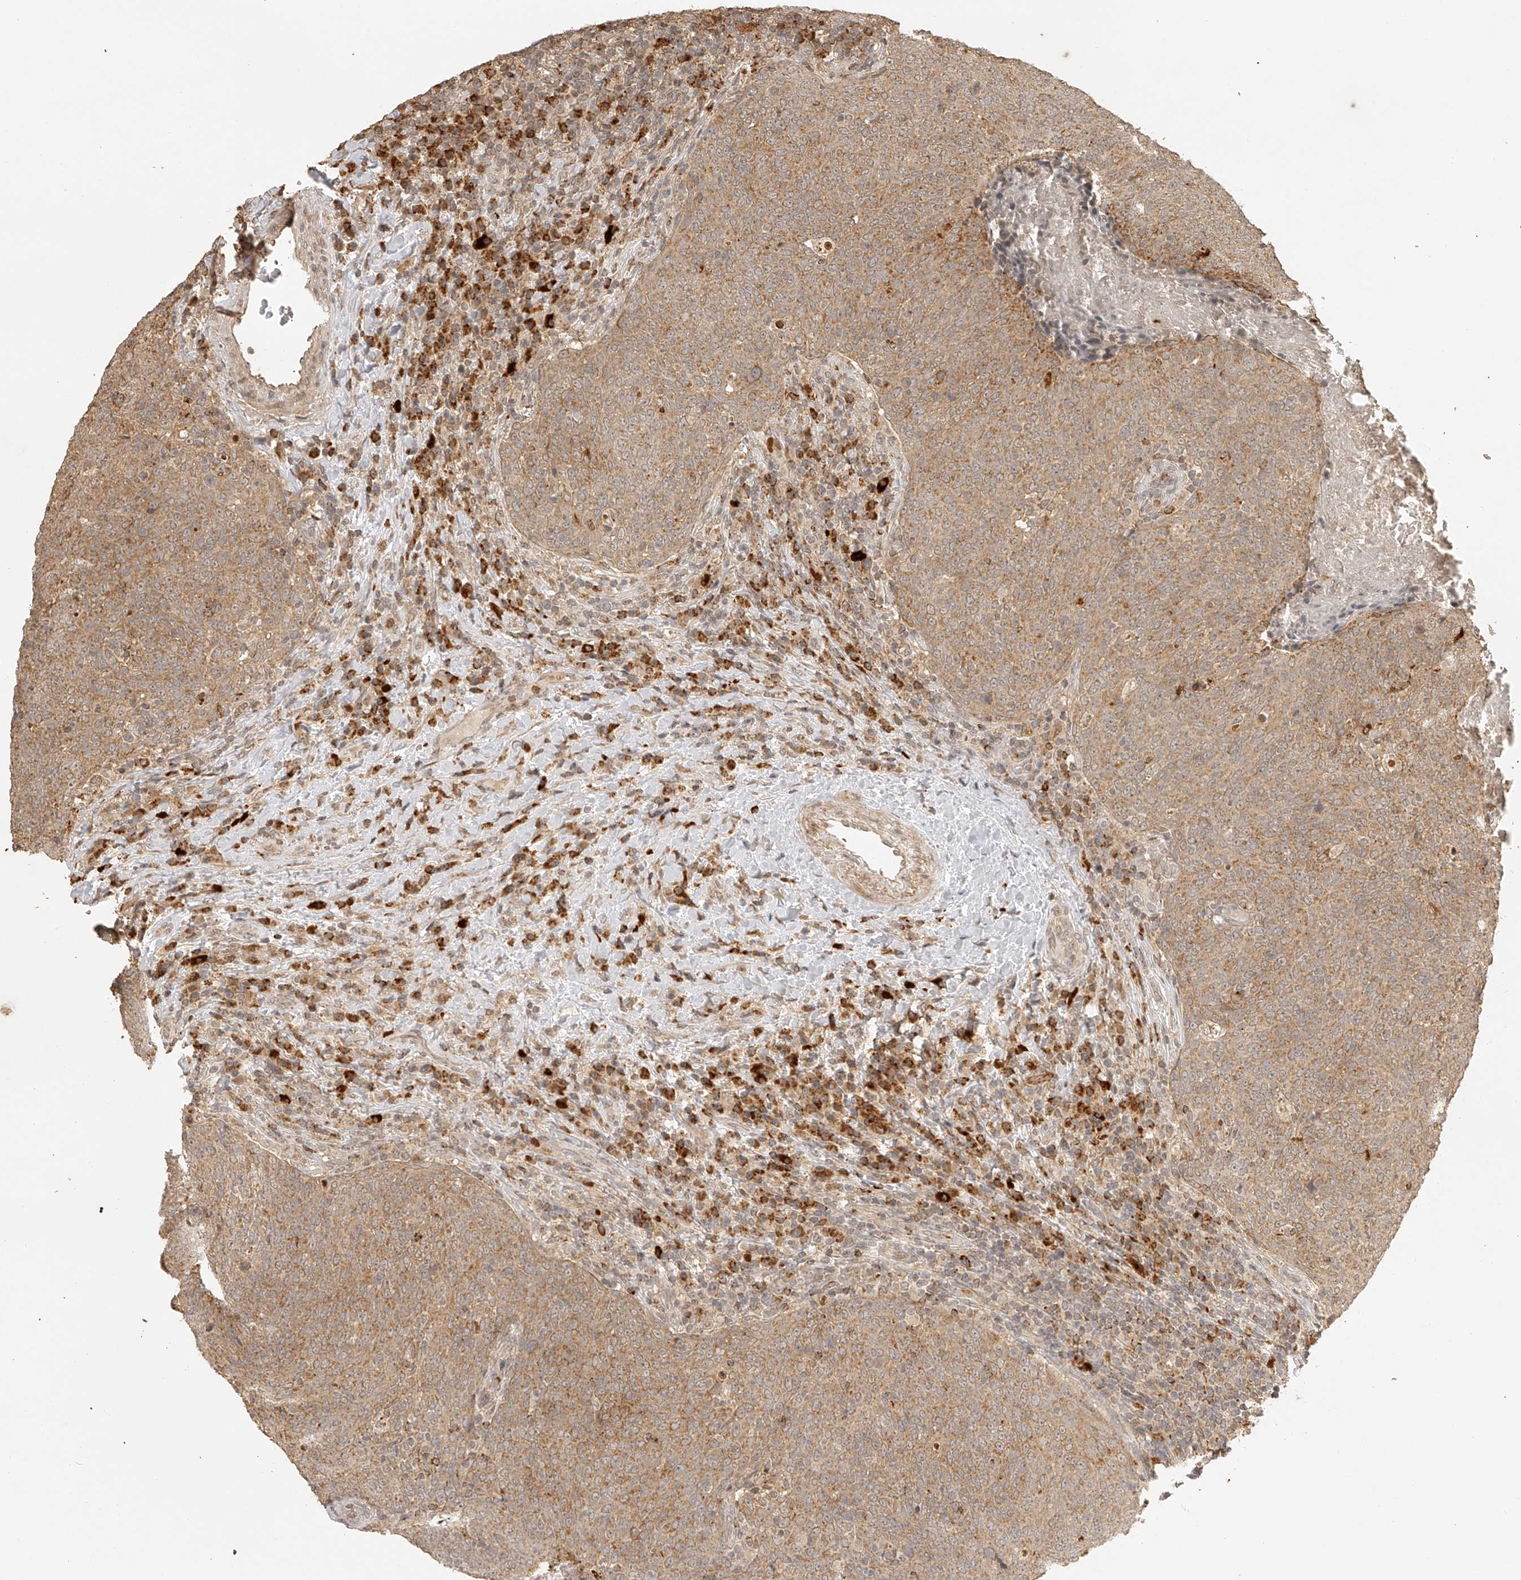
{"staining": {"intensity": "moderate", "quantity": ">75%", "location": "cytoplasmic/membranous"}, "tissue": "head and neck cancer", "cell_type": "Tumor cells", "image_type": "cancer", "snomed": [{"axis": "morphology", "description": "Squamous cell carcinoma, NOS"}, {"axis": "morphology", "description": "Squamous cell carcinoma, metastatic, NOS"}, {"axis": "topography", "description": "Lymph node"}, {"axis": "topography", "description": "Head-Neck"}], "caption": "Protein staining exhibits moderate cytoplasmic/membranous expression in about >75% of tumor cells in metastatic squamous cell carcinoma (head and neck).", "gene": "BCL2L11", "patient": {"sex": "male", "age": 62}}